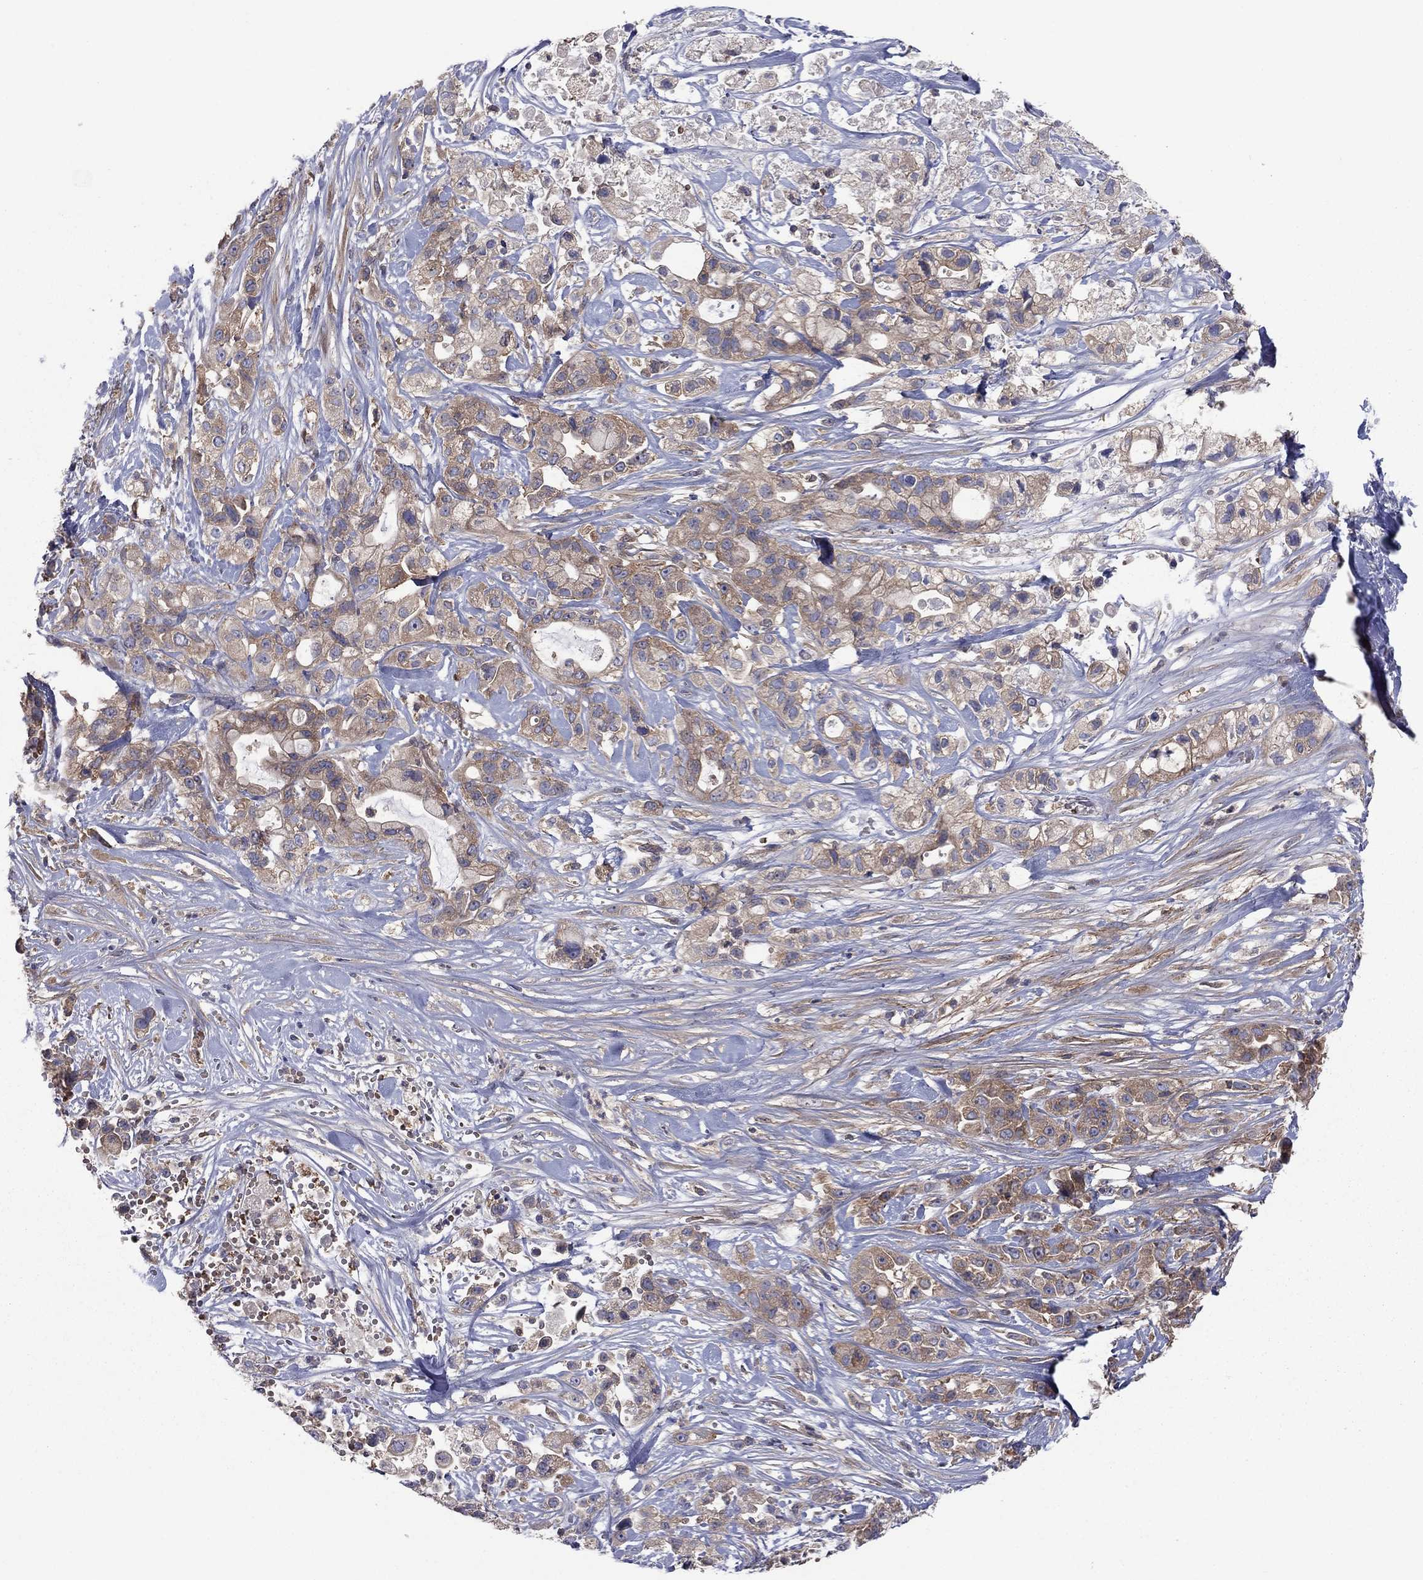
{"staining": {"intensity": "moderate", "quantity": "<25%", "location": "cytoplasmic/membranous"}, "tissue": "pancreatic cancer", "cell_type": "Tumor cells", "image_type": "cancer", "snomed": [{"axis": "morphology", "description": "Adenocarcinoma, NOS"}, {"axis": "topography", "description": "Pancreas"}], "caption": "An image of human adenocarcinoma (pancreatic) stained for a protein exhibits moderate cytoplasmic/membranous brown staining in tumor cells.", "gene": "RNF123", "patient": {"sex": "male", "age": 44}}